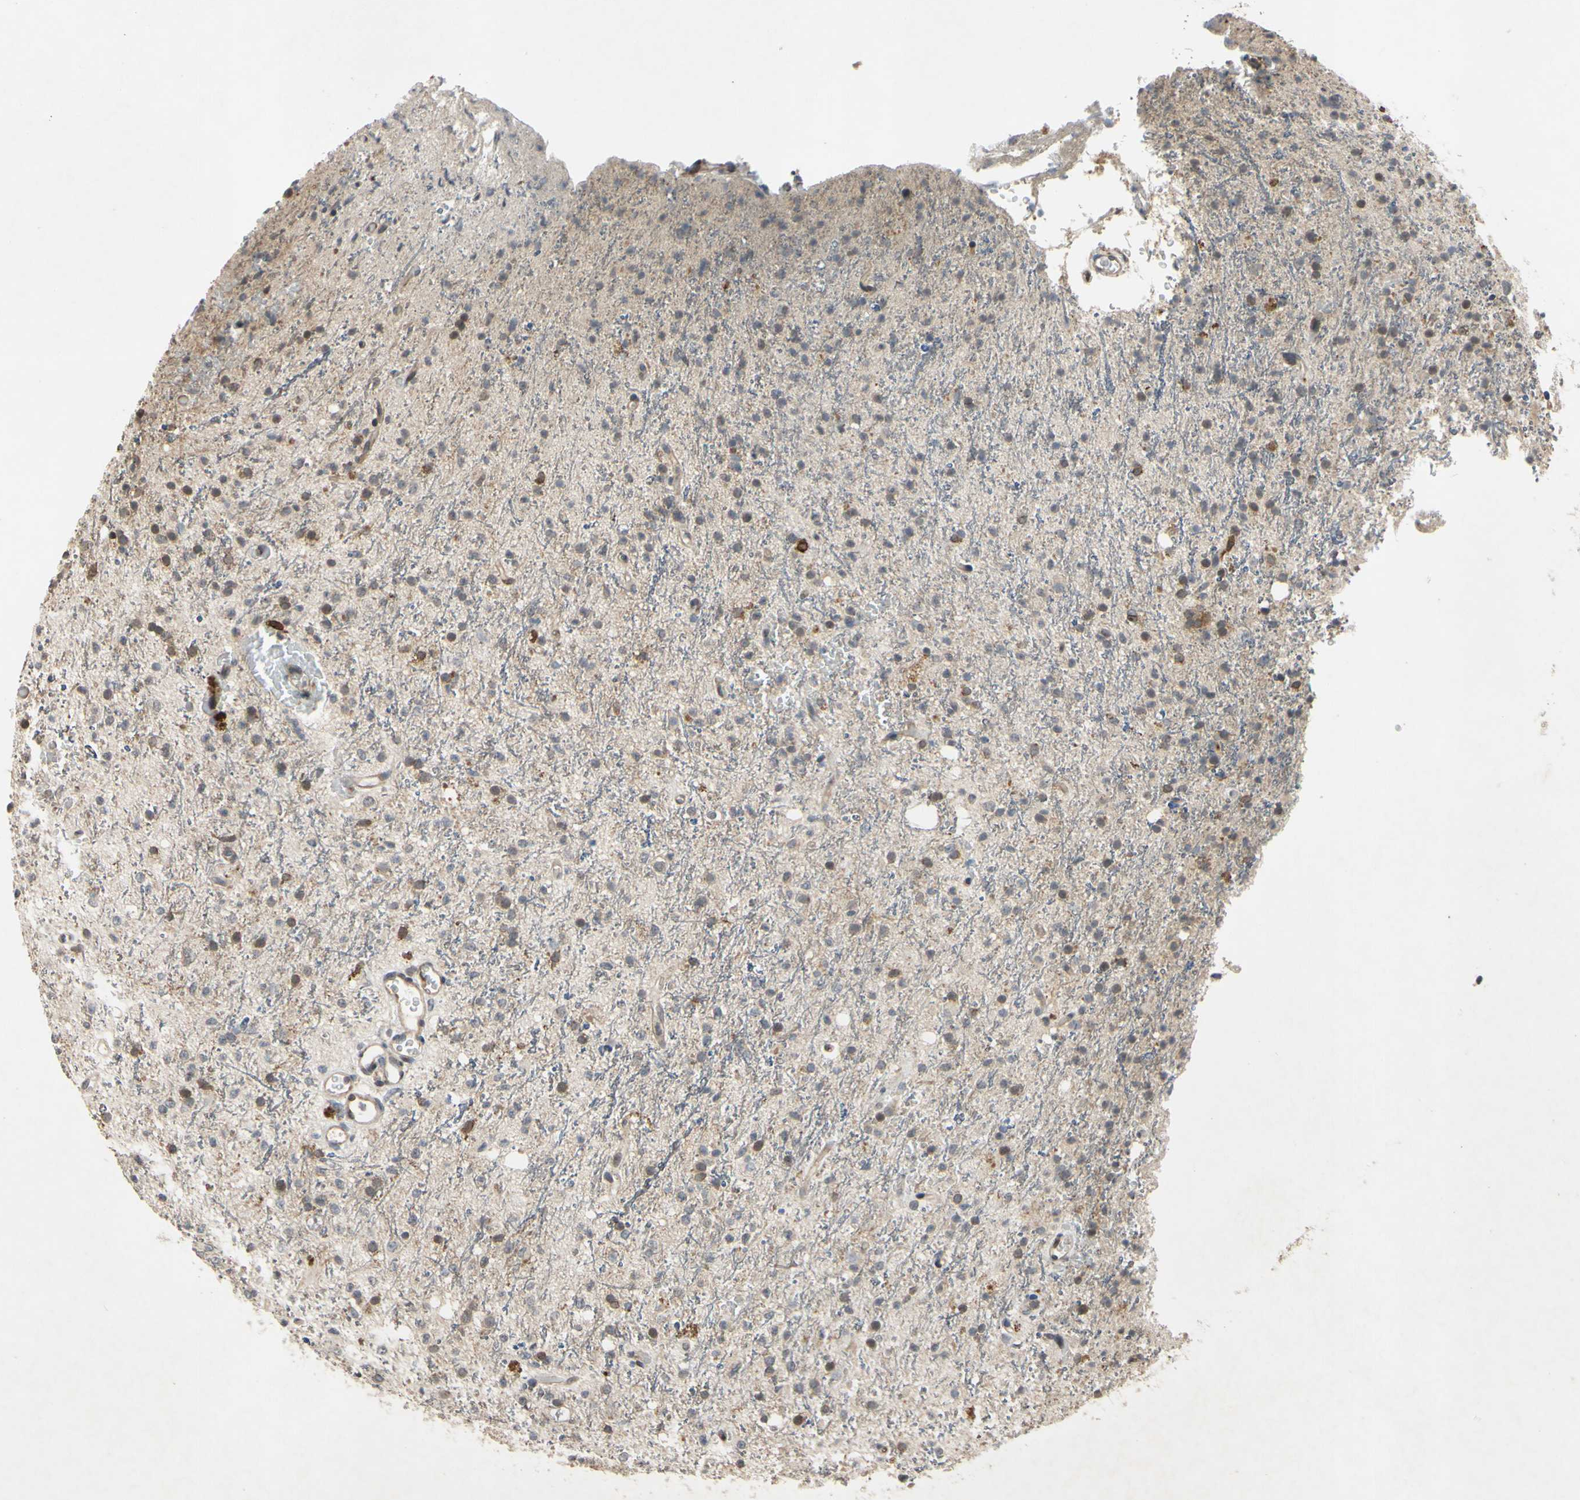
{"staining": {"intensity": "negative", "quantity": "none", "location": "none"}, "tissue": "glioma", "cell_type": "Tumor cells", "image_type": "cancer", "snomed": [{"axis": "morphology", "description": "Glioma, malignant, High grade"}, {"axis": "topography", "description": "Brain"}], "caption": "Immunohistochemical staining of glioma demonstrates no significant expression in tumor cells.", "gene": "PLXNA2", "patient": {"sex": "male", "age": 47}}